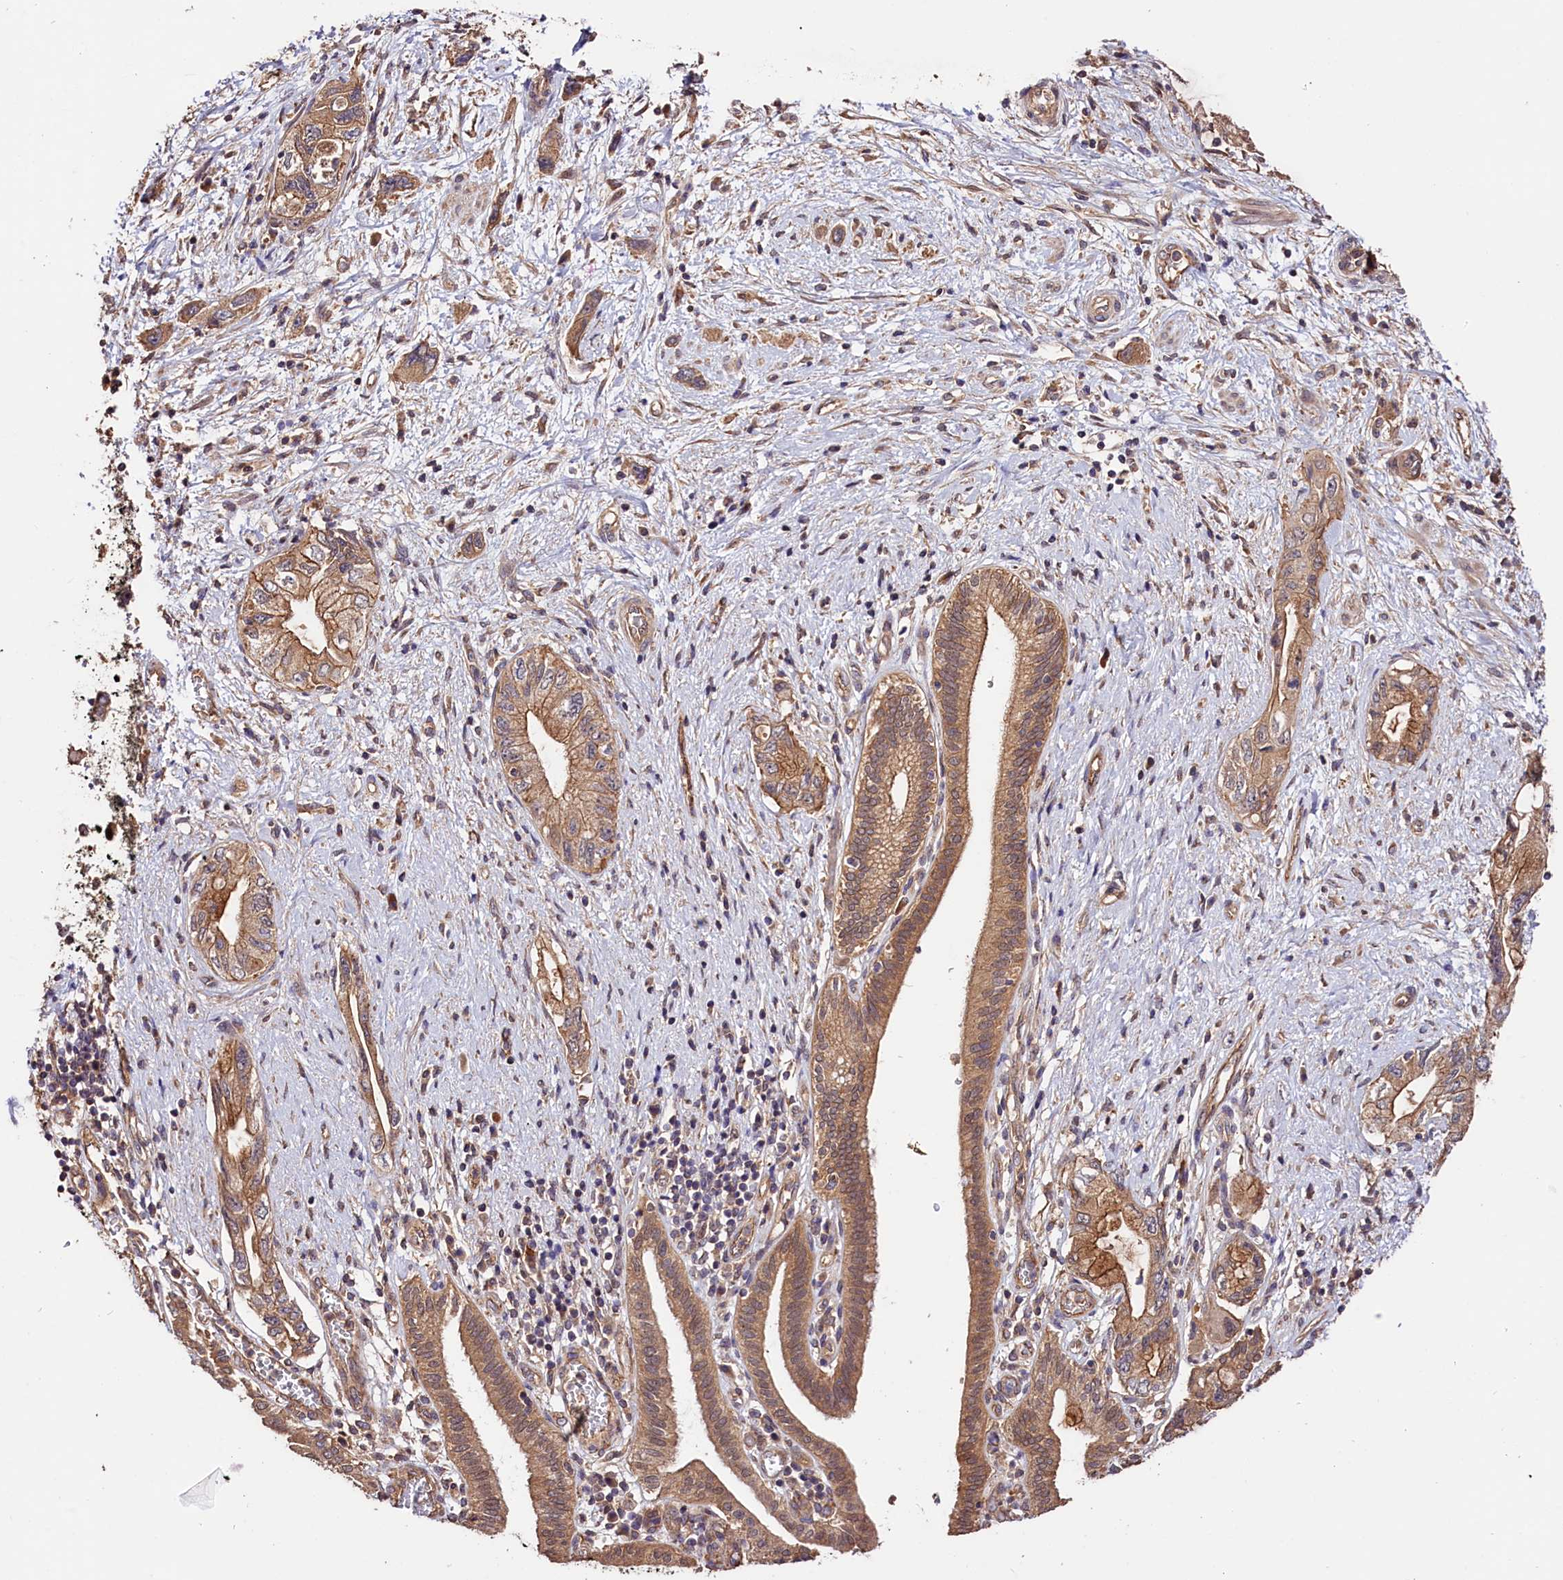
{"staining": {"intensity": "moderate", "quantity": ">75%", "location": "cytoplasmic/membranous"}, "tissue": "pancreatic cancer", "cell_type": "Tumor cells", "image_type": "cancer", "snomed": [{"axis": "morphology", "description": "Adenocarcinoma, NOS"}, {"axis": "topography", "description": "Pancreas"}], "caption": "Pancreatic adenocarcinoma stained with a protein marker demonstrates moderate staining in tumor cells.", "gene": "CES3", "patient": {"sex": "female", "age": 73}}